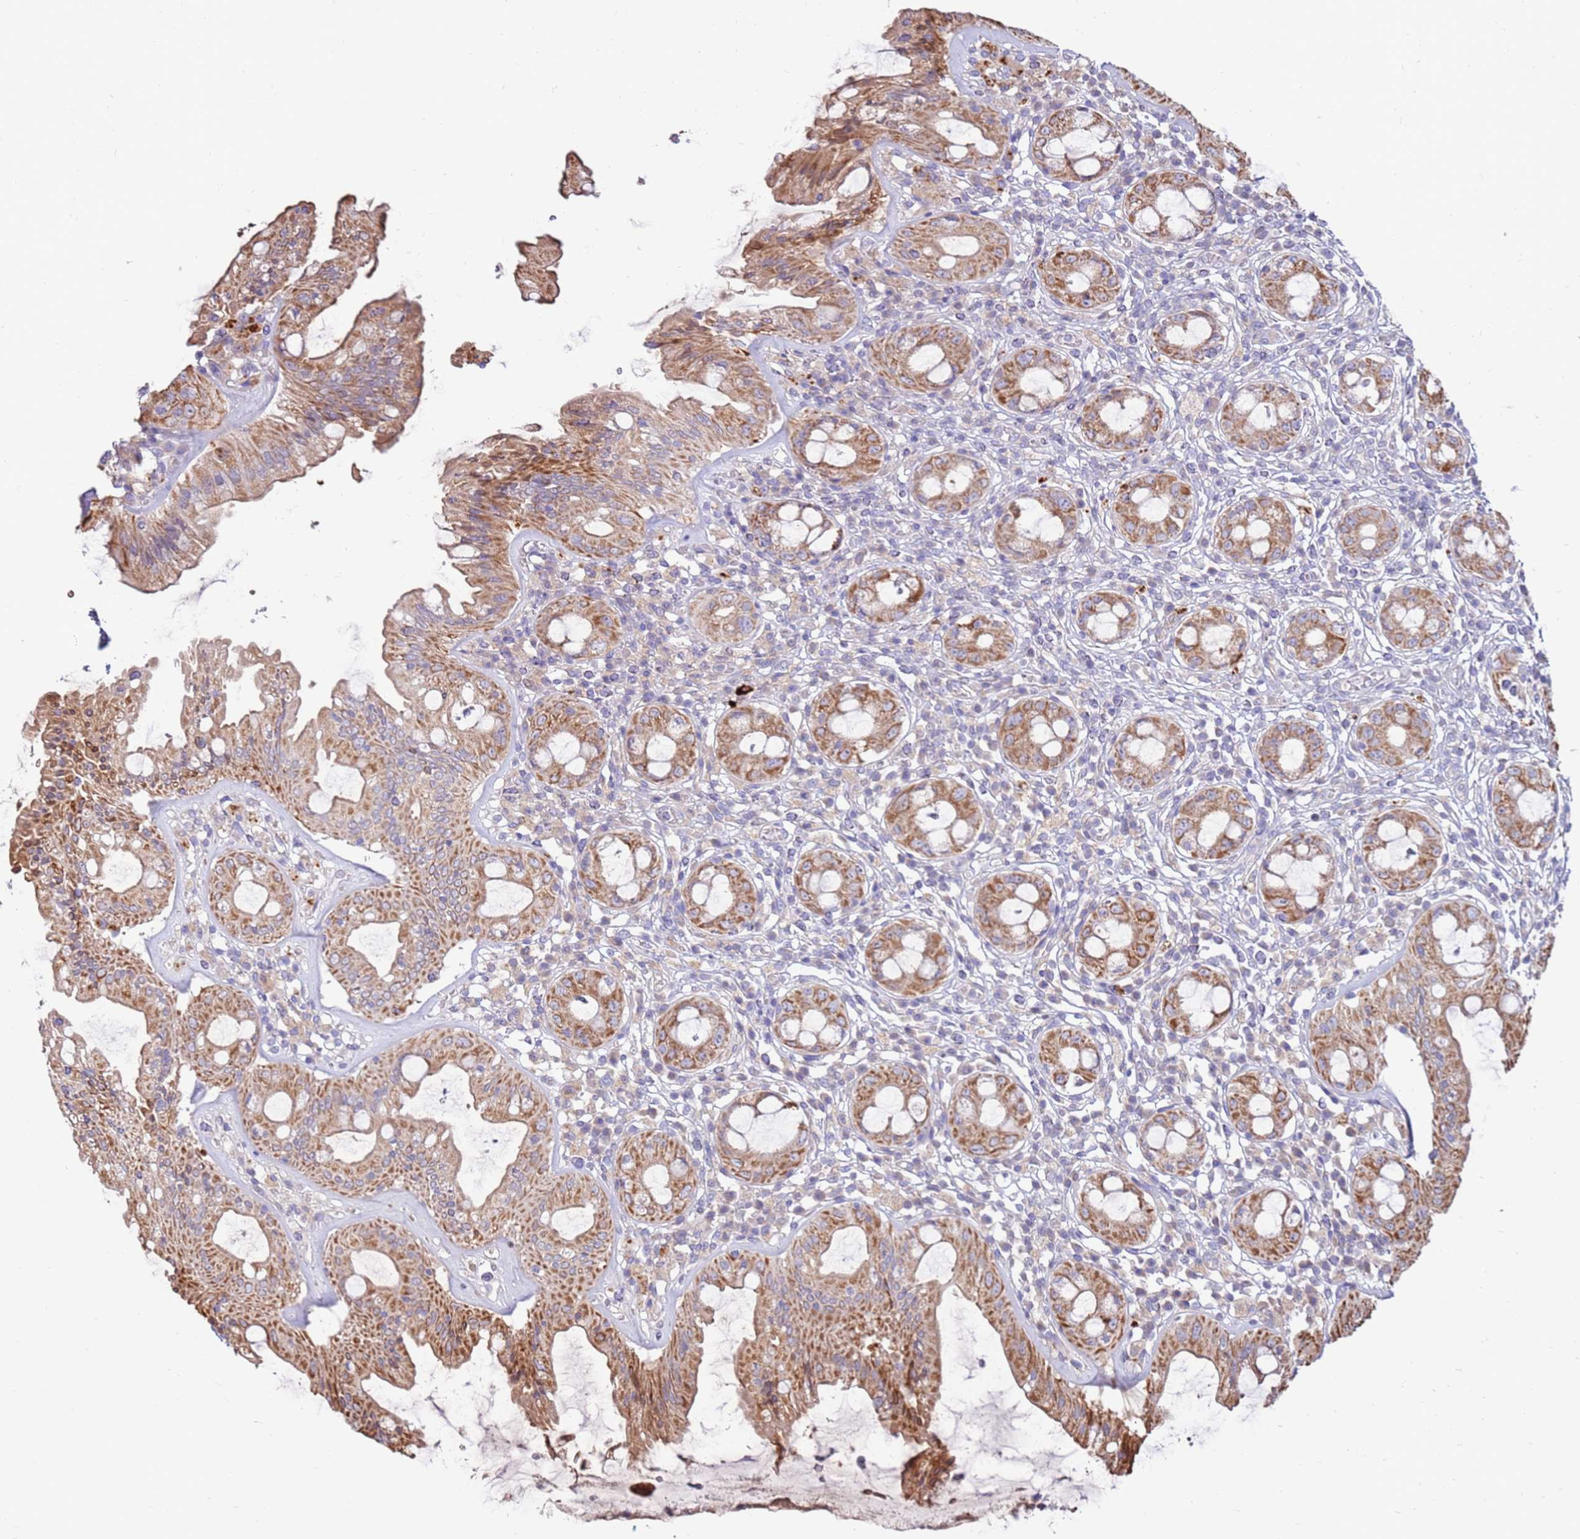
{"staining": {"intensity": "moderate", "quantity": ">75%", "location": "cytoplasmic/membranous"}, "tissue": "rectum", "cell_type": "Glandular cells", "image_type": "normal", "snomed": [{"axis": "morphology", "description": "Normal tissue, NOS"}, {"axis": "topography", "description": "Rectum"}], "caption": "Moderate cytoplasmic/membranous expression for a protein is seen in approximately >75% of glandular cells of benign rectum using immunohistochemistry (IHC).", "gene": "SLC44A4", "patient": {"sex": "female", "age": 57}}